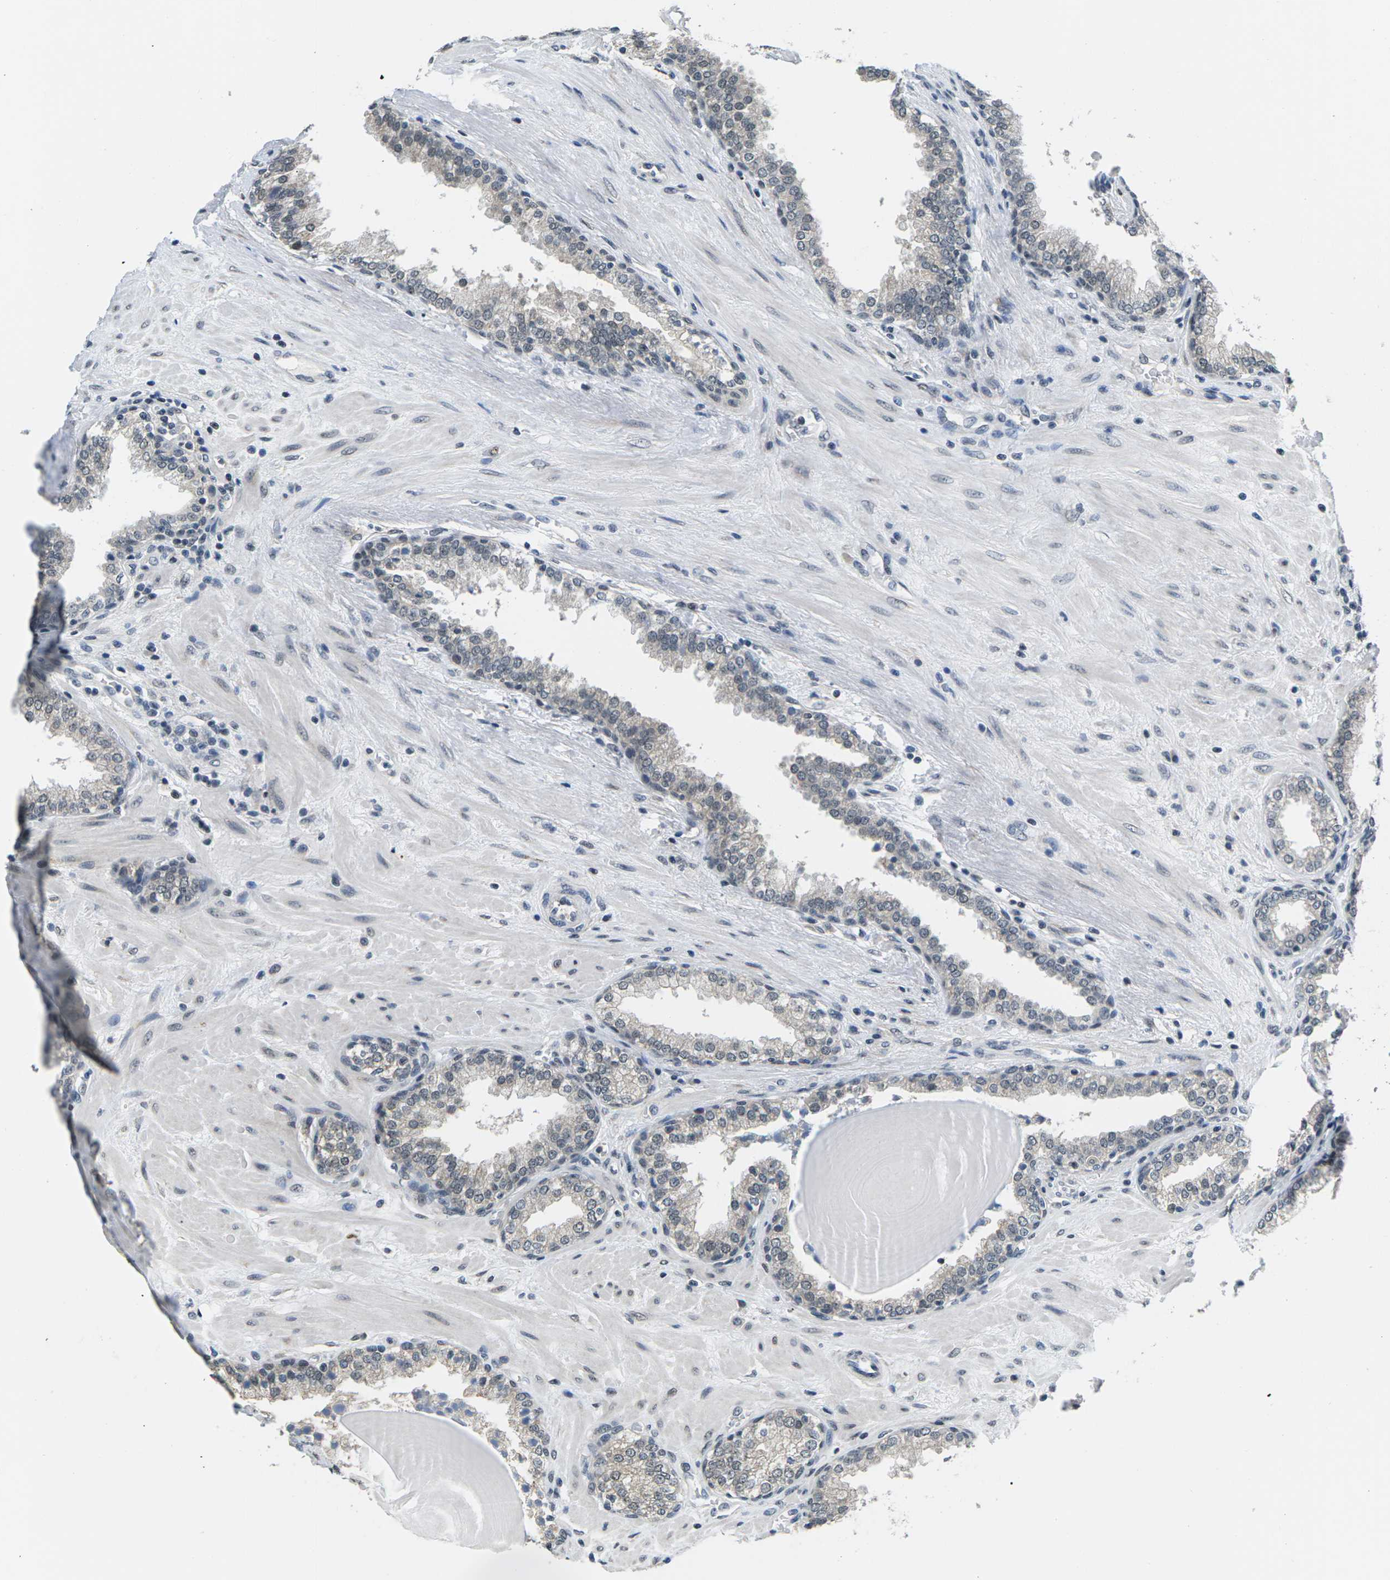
{"staining": {"intensity": "weak", "quantity": "<25%", "location": "nuclear"}, "tissue": "prostate", "cell_type": "Glandular cells", "image_type": "normal", "snomed": [{"axis": "morphology", "description": "Normal tissue, NOS"}, {"axis": "topography", "description": "Prostate"}], "caption": "Immunohistochemical staining of normal prostate displays no significant staining in glandular cells. (DAB (3,3'-diaminobenzidine) IHC, high magnification).", "gene": "NSRP1", "patient": {"sex": "male", "age": 51}}